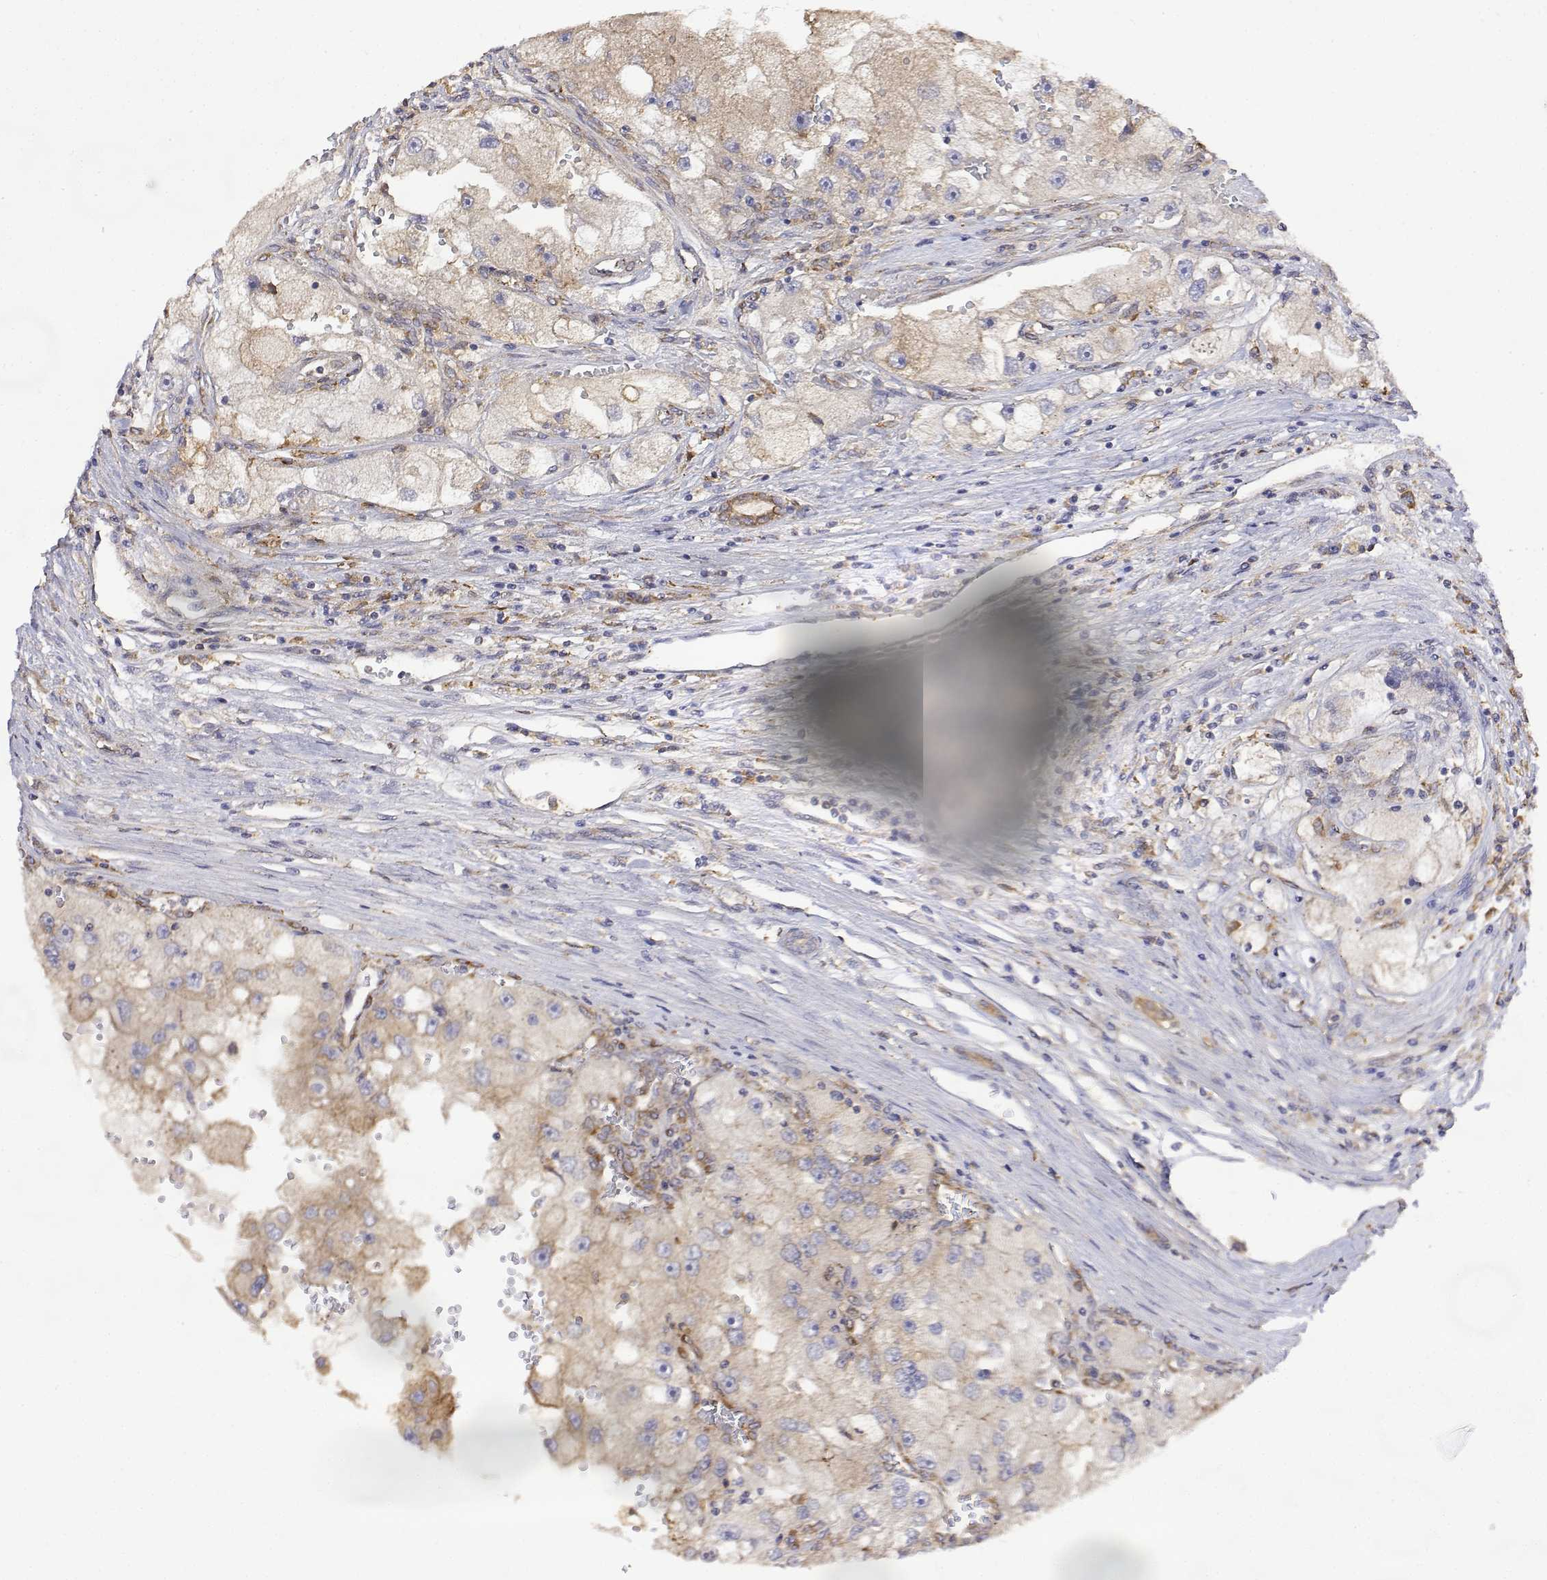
{"staining": {"intensity": "weak", "quantity": "25%-75%", "location": "cytoplasmic/membranous"}, "tissue": "renal cancer", "cell_type": "Tumor cells", "image_type": "cancer", "snomed": [{"axis": "morphology", "description": "Adenocarcinoma, NOS"}, {"axis": "topography", "description": "Kidney"}], "caption": "IHC photomicrograph of renal cancer (adenocarcinoma) stained for a protein (brown), which shows low levels of weak cytoplasmic/membranous staining in approximately 25%-75% of tumor cells.", "gene": "PACSIN2", "patient": {"sex": "male", "age": 63}}